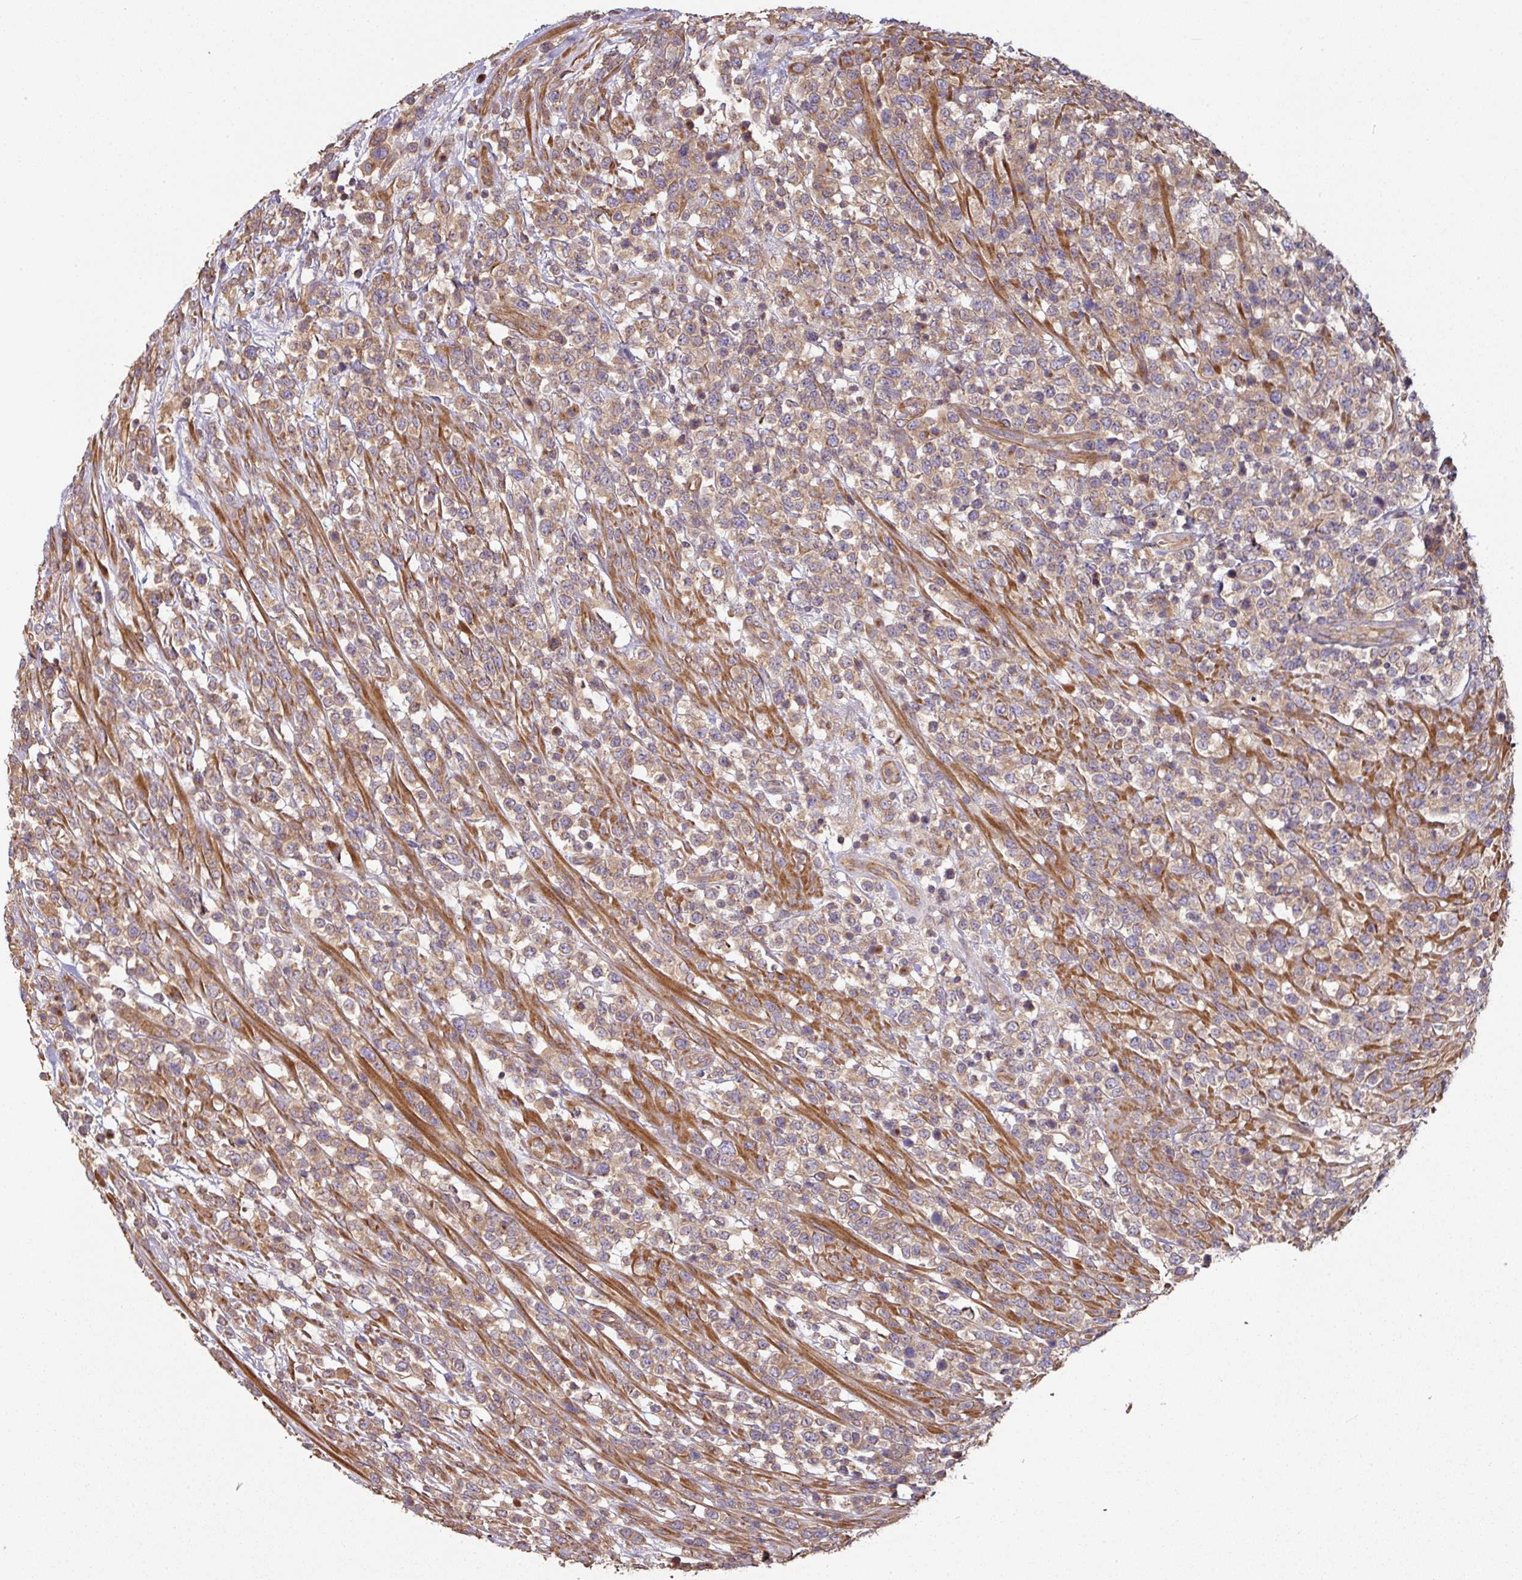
{"staining": {"intensity": "weak", "quantity": ">75%", "location": "cytoplasmic/membranous"}, "tissue": "lymphoma", "cell_type": "Tumor cells", "image_type": "cancer", "snomed": [{"axis": "morphology", "description": "Malignant lymphoma, non-Hodgkin's type, High grade"}, {"axis": "topography", "description": "Colon"}], "caption": "Lymphoma tissue displays weak cytoplasmic/membranous expression in approximately >75% of tumor cells", "gene": "SIK1", "patient": {"sex": "female", "age": 53}}